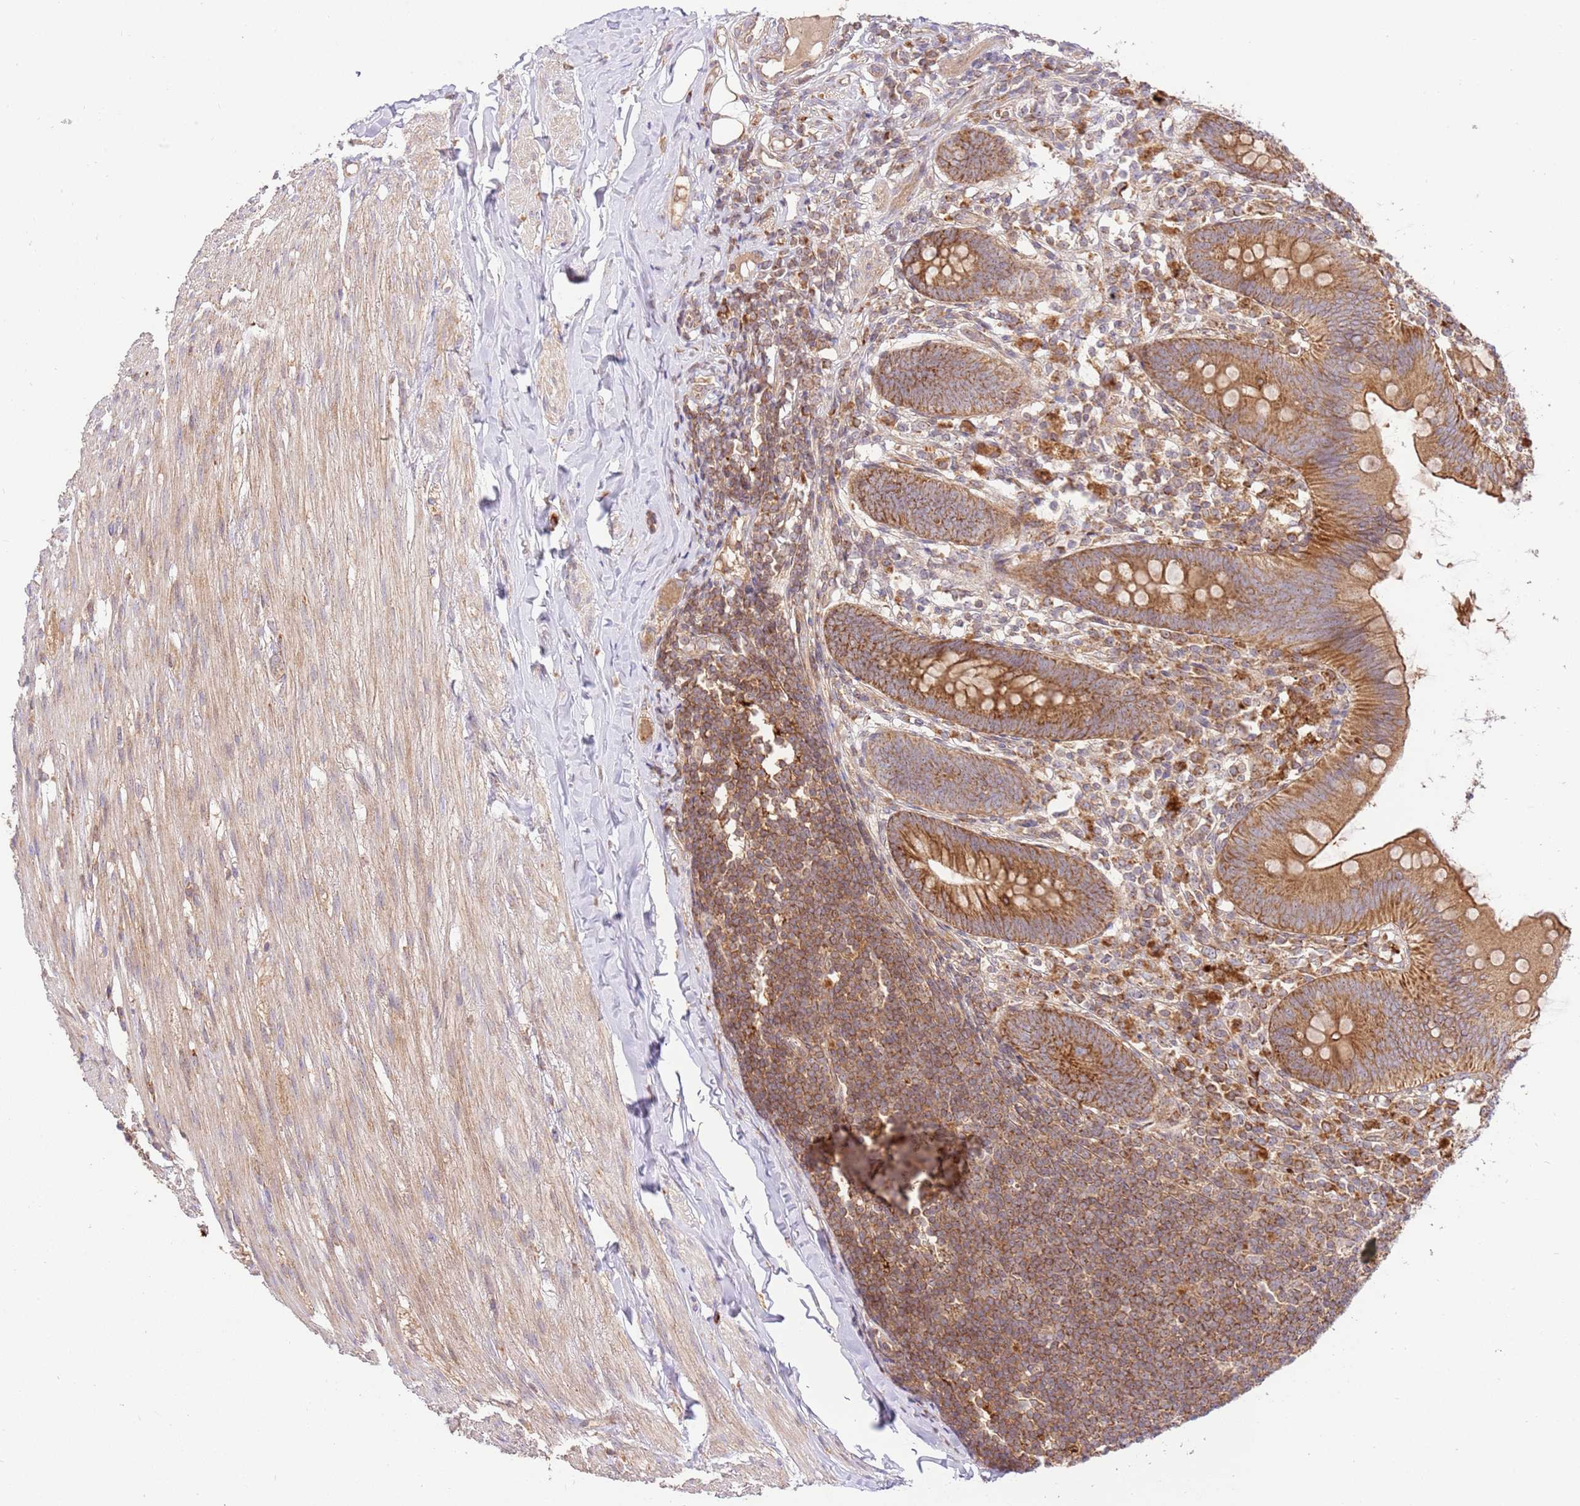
{"staining": {"intensity": "strong", "quantity": ">75%", "location": "cytoplasmic/membranous"}, "tissue": "appendix", "cell_type": "Glandular cells", "image_type": "normal", "snomed": [{"axis": "morphology", "description": "Normal tissue, NOS"}, {"axis": "topography", "description": "Appendix"}], "caption": "Approximately >75% of glandular cells in normal appendix exhibit strong cytoplasmic/membranous protein expression as visualized by brown immunohistochemical staining.", "gene": "SPATA2L", "patient": {"sex": "female", "age": 62}}